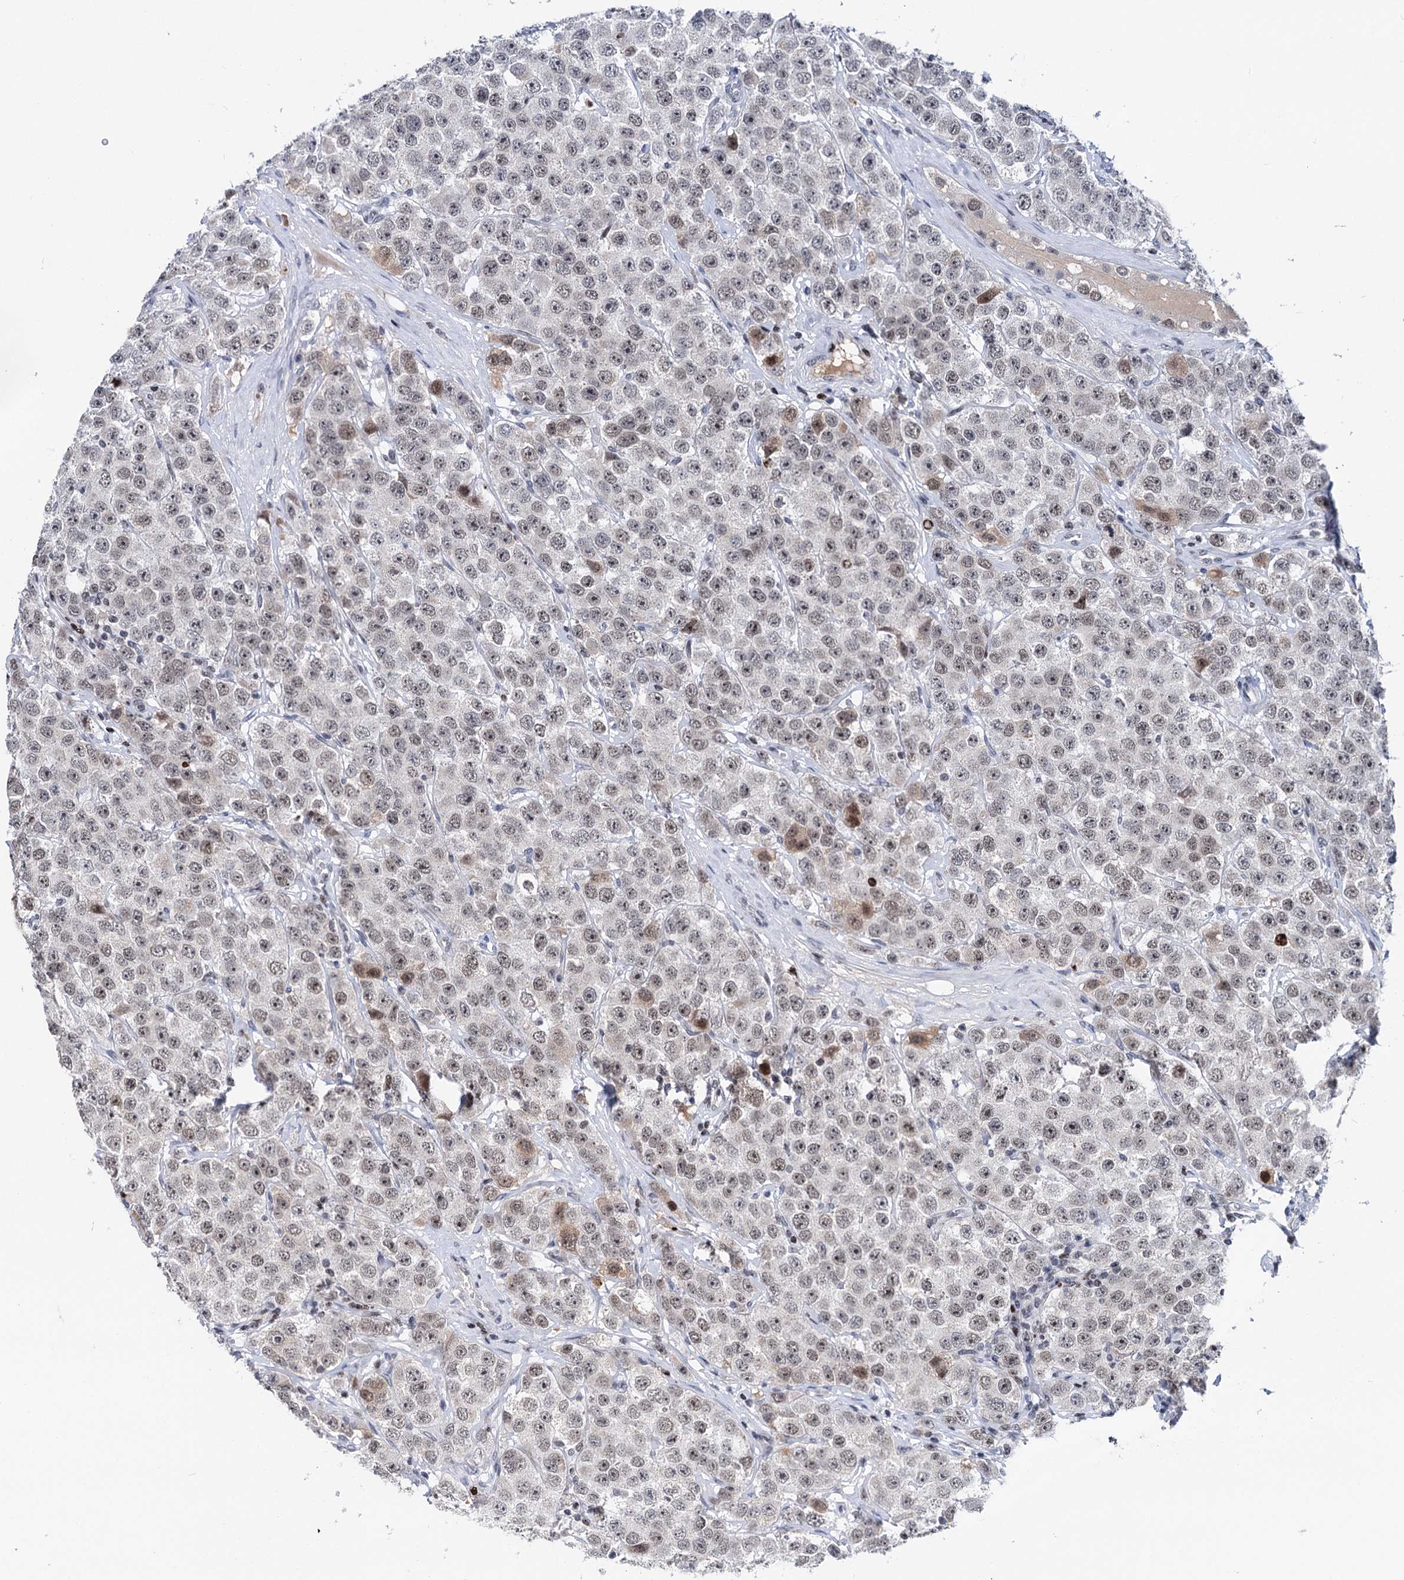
{"staining": {"intensity": "weak", "quantity": "<25%", "location": "nuclear"}, "tissue": "testis cancer", "cell_type": "Tumor cells", "image_type": "cancer", "snomed": [{"axis": "morphology", "description": "Seminoma, NOS"}, {"axis": "topography", "description": "Testis"}], "caption": "The histopathology image demonstrates no significant expression in tumor cells of testis cancer.", "gene": "ZCCHC10", "patient": {"sex": "male", "age": 28}}